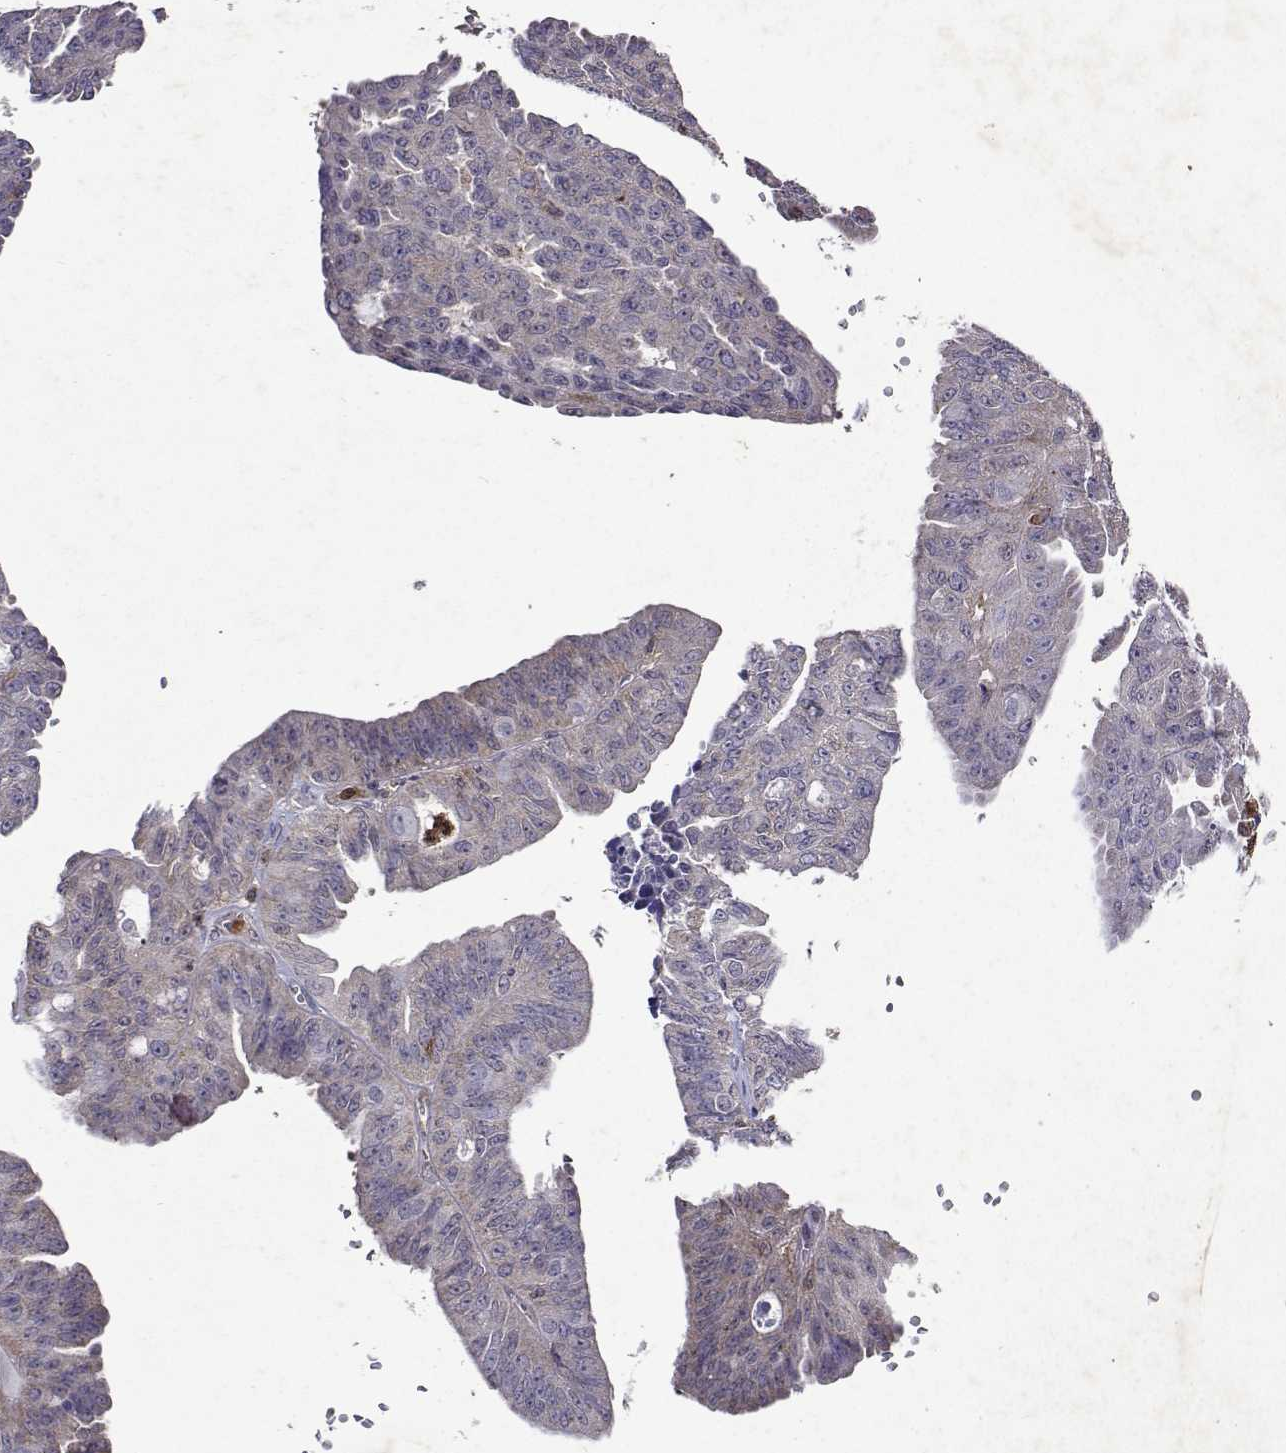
{"staining": {"intensity": "negative", "quantity": "none", "location": "none"}, "tissue": "ovarian cancer", "cell_type": "Tumor cells", "image_type": "cancer", "snomed": [{"axis": "morphology", "description": "Cystadenocarcinoma, serous, NOS"}, {"axis": "topography", "description": "Ovary"}], "caption": "Photomicrograph shows no protein expression in tumor cells of ovarian cancer tissue.", "gene": "APAF1", "patient": {"sex": "female", "age": 71}}